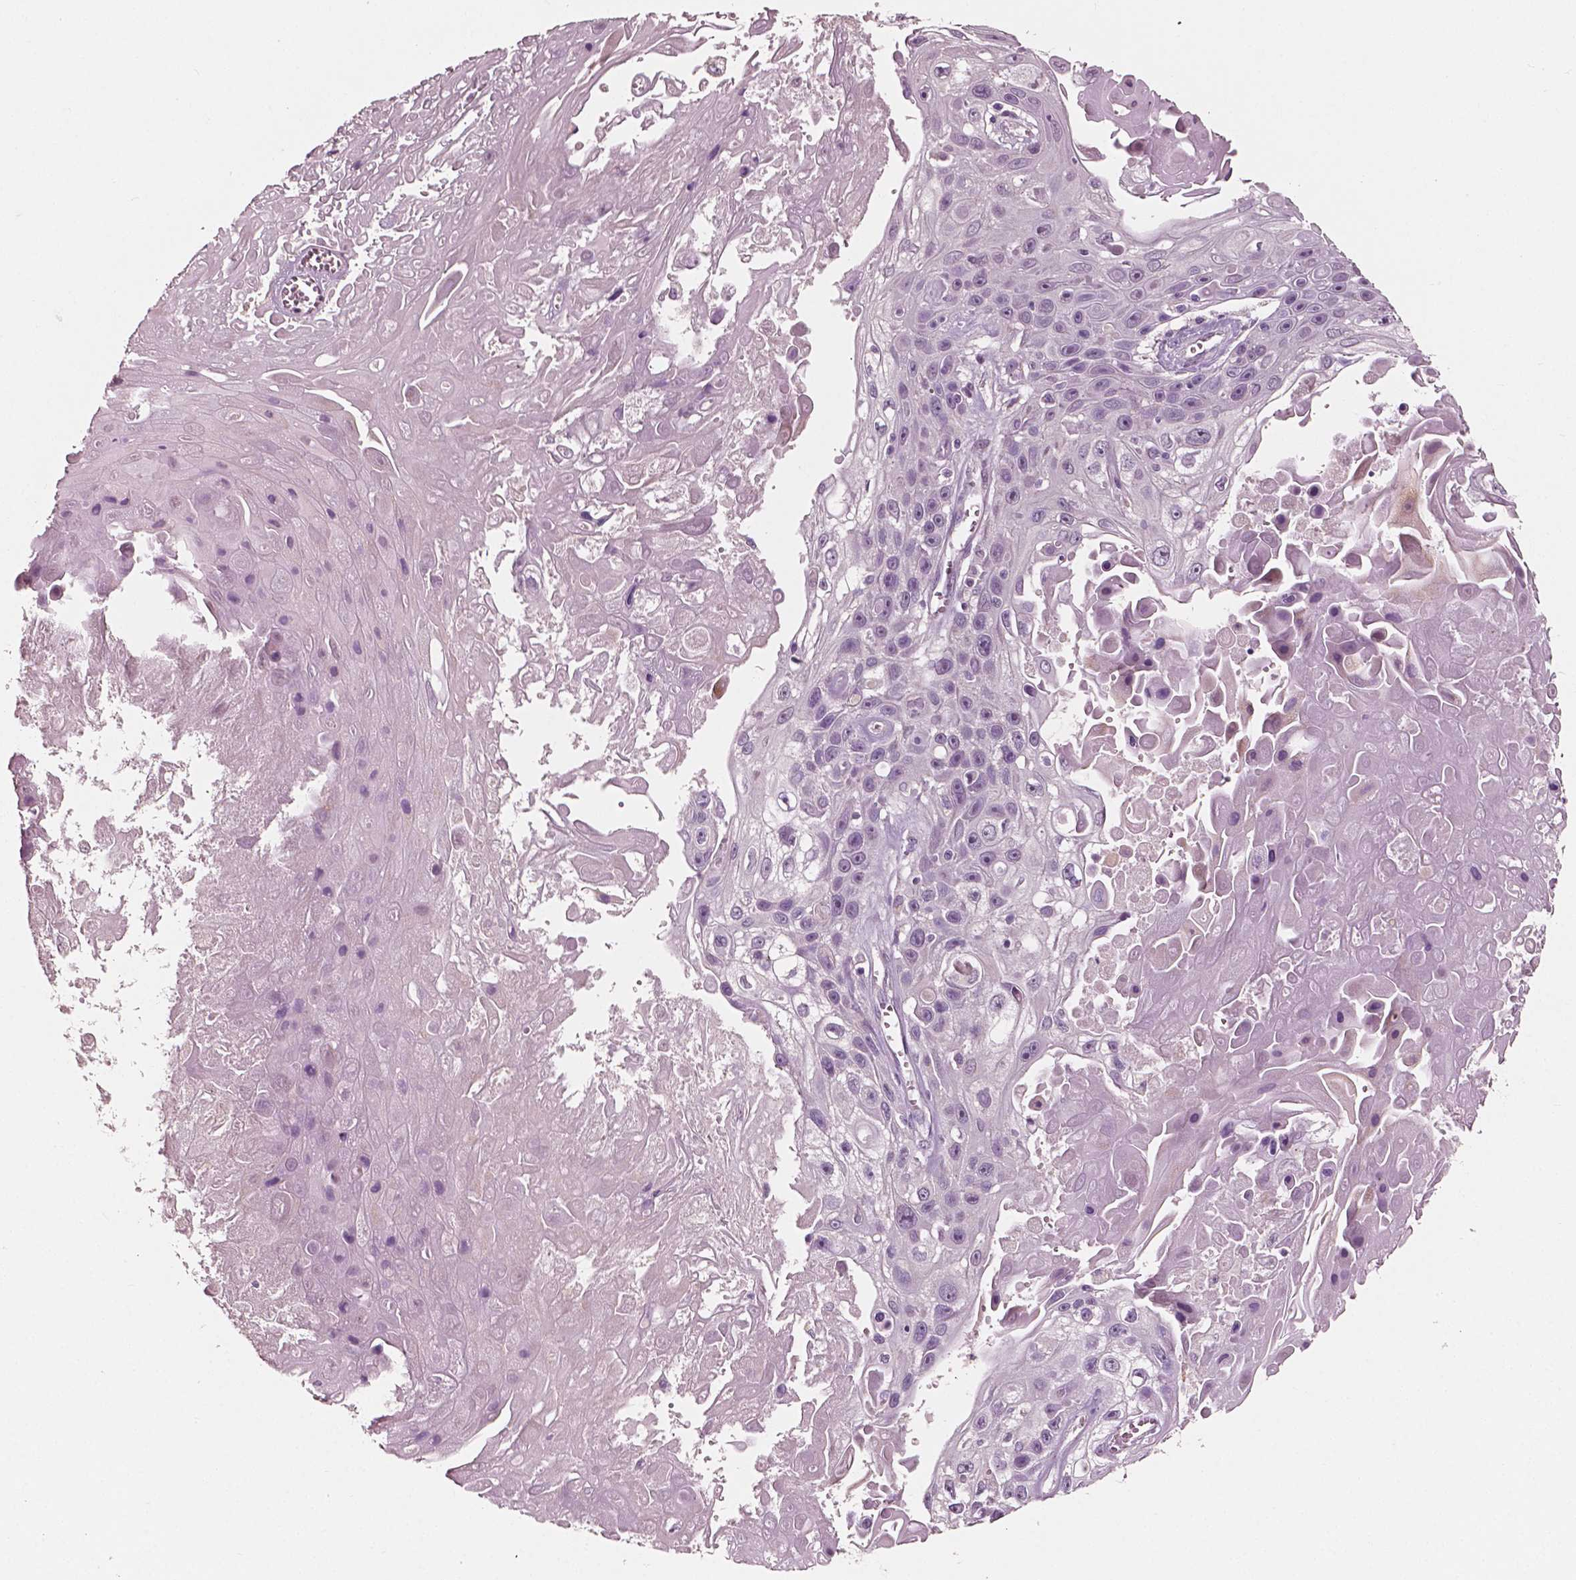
{"staining": {"intensity": "negative", "quantity": "none", "location": "none"}, "tissue": "skin cancer", "cell_type": "Tumor cells", "image_type": "cancer", "snomed": [{"axis": "morphology", "description": "Squamous cell carcinoma, NOS"}, {"axis": "topography", "description": "Skin"}], "caption": "The immunohistochemistry (IHC) photomicrograph has no significant positivity in tumor cells of skin squamous cell carcinoma tissue.", "gene": "PLA2R1", "patient": {"sex": "male", "age": 82}}